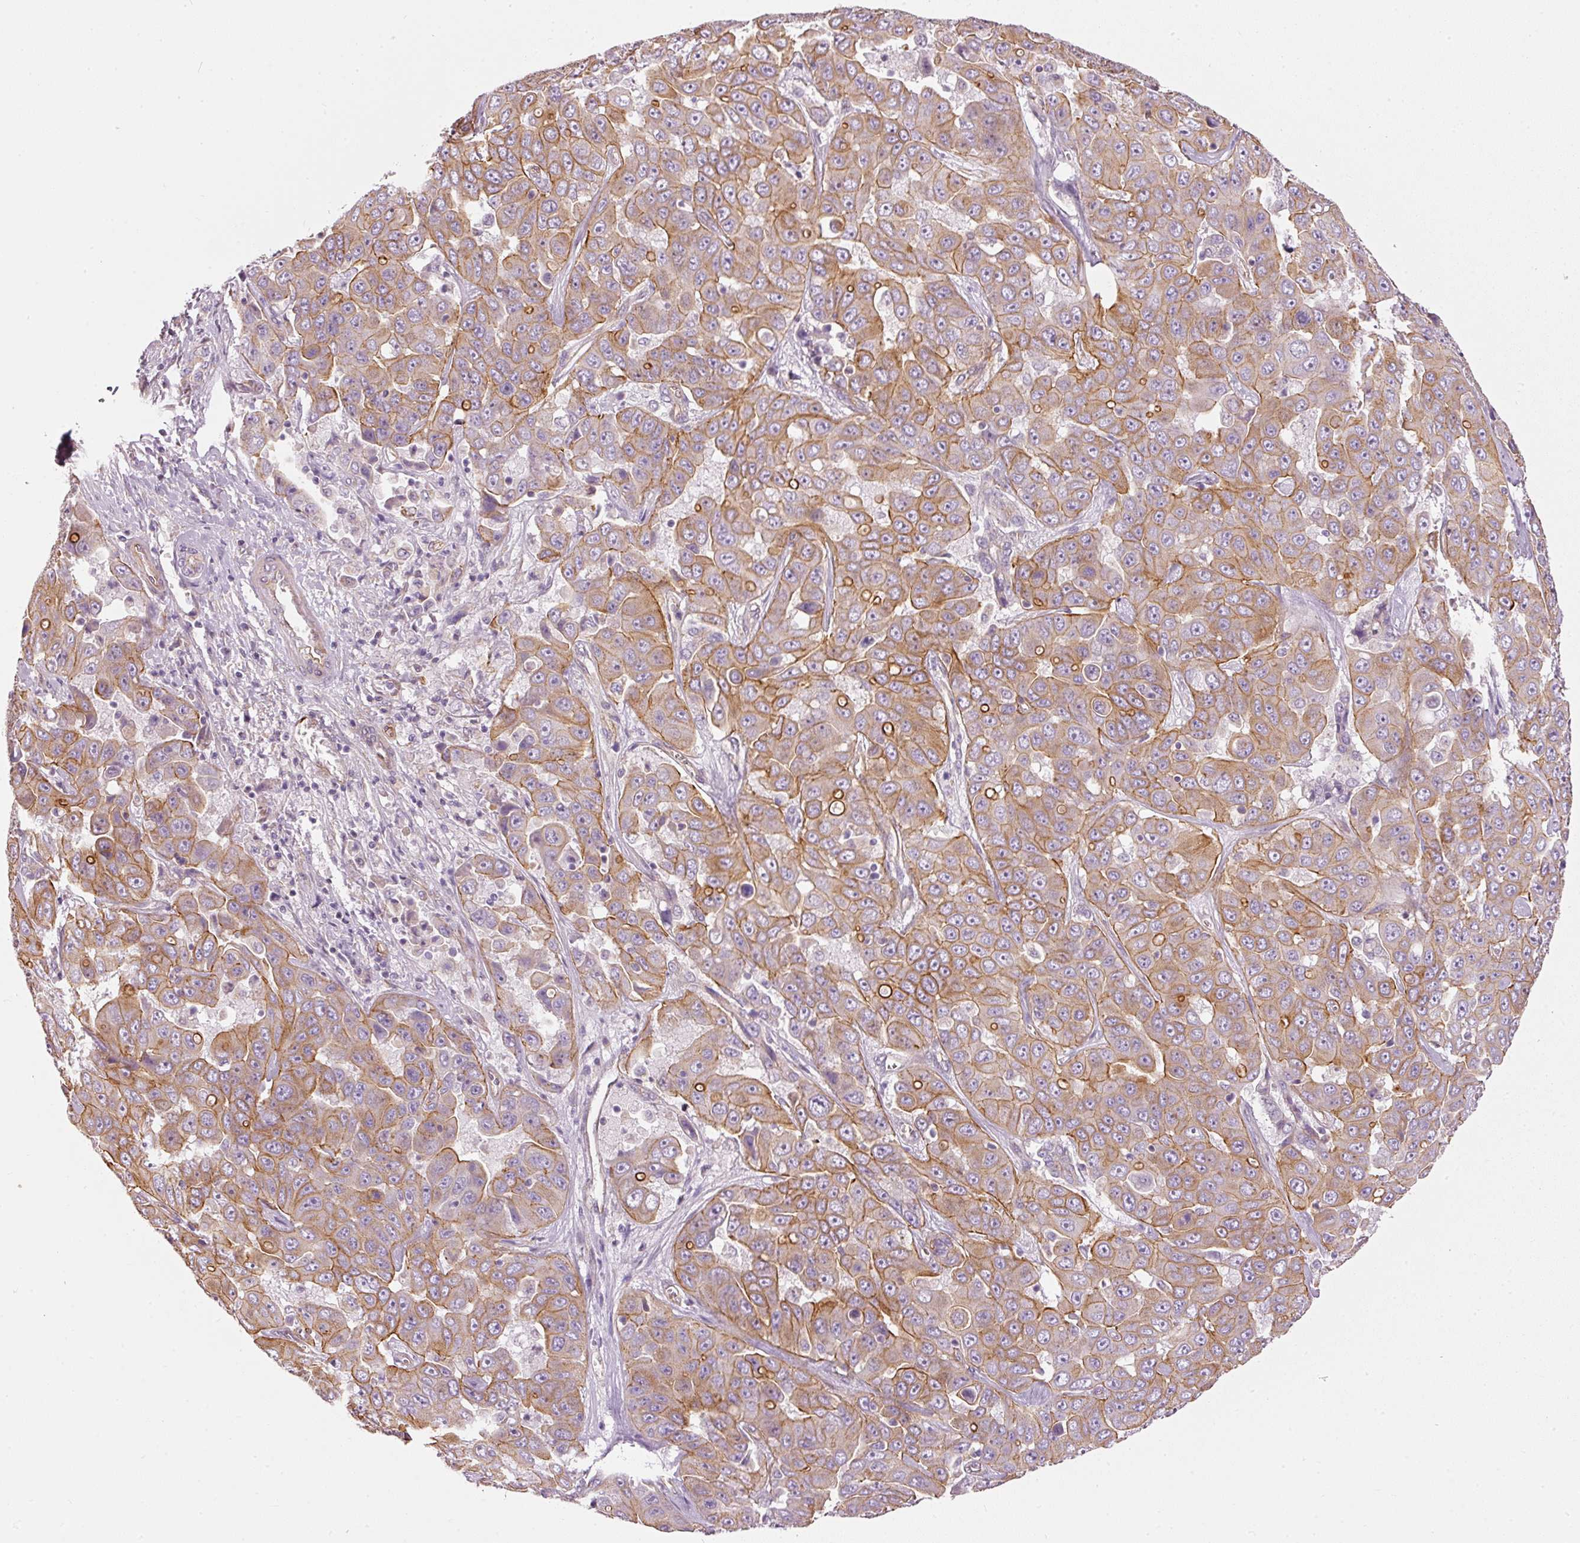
{"staining": {"intensity": "moderate", "quantity": ">75%", "location": "cytoplasmic/membranous"}, "tissue": "liver cancer", "cell_type": "Tumor cells", "image_type": "cancer", "snomed": [{"axis": "morphology", "description": "Cholangiocarcinoma"}, {"axis": "topography", "description": "Liver"}], "caption": "Liver cancer (cholangiocarcinoma) stained with immunohistochemistry (IHC) displays moderate cytoplasmic/membranous expression in approximately >75% of tumor cells.", "gene": "OSR2", "patient": {"sex": "female", "age": 52}}